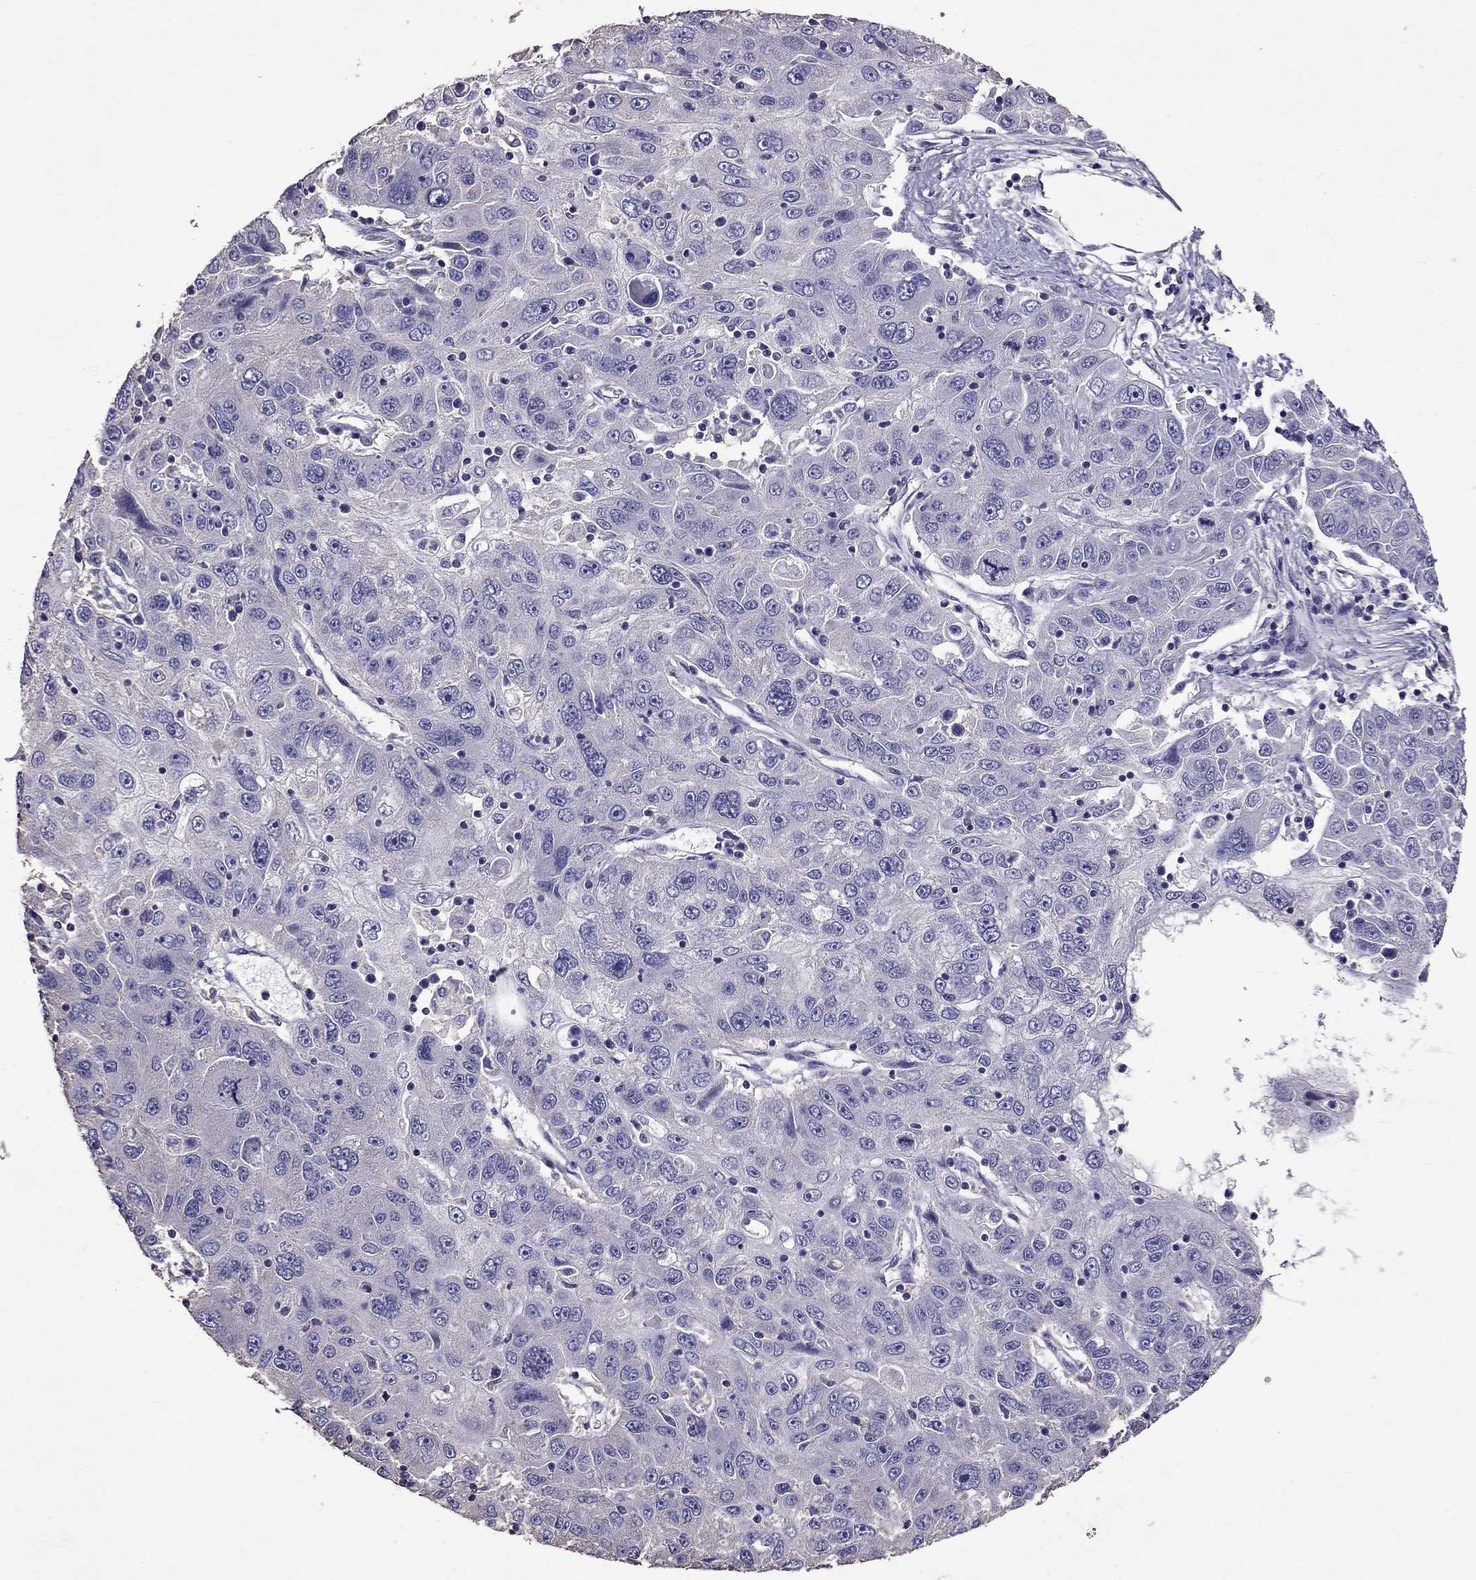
{"staining": {"intensity": "negative", "quantity": "none", "location": "none"}, "tissue": "stomach cancer", "cell_type": "Tumor cells", "image_type": "cancer", "snomed": [{"axis": "morphology", "description": "Adenocarcinoma, NOS"}, {"axis": "topography", "description": "Stomach"}], "caption": "Tumor cells are negative for brown protein staining in adenocarcinoma (stomach). The staining was performed using DAB (3,3'-diaminobenzidine) to visualize the protein expression in brown, while the nuclei were stained in blue with hematoxylin (Magnification: 20x).", "gene": "NKX3-1", "patient": {"sex": "male", "age": 56}}